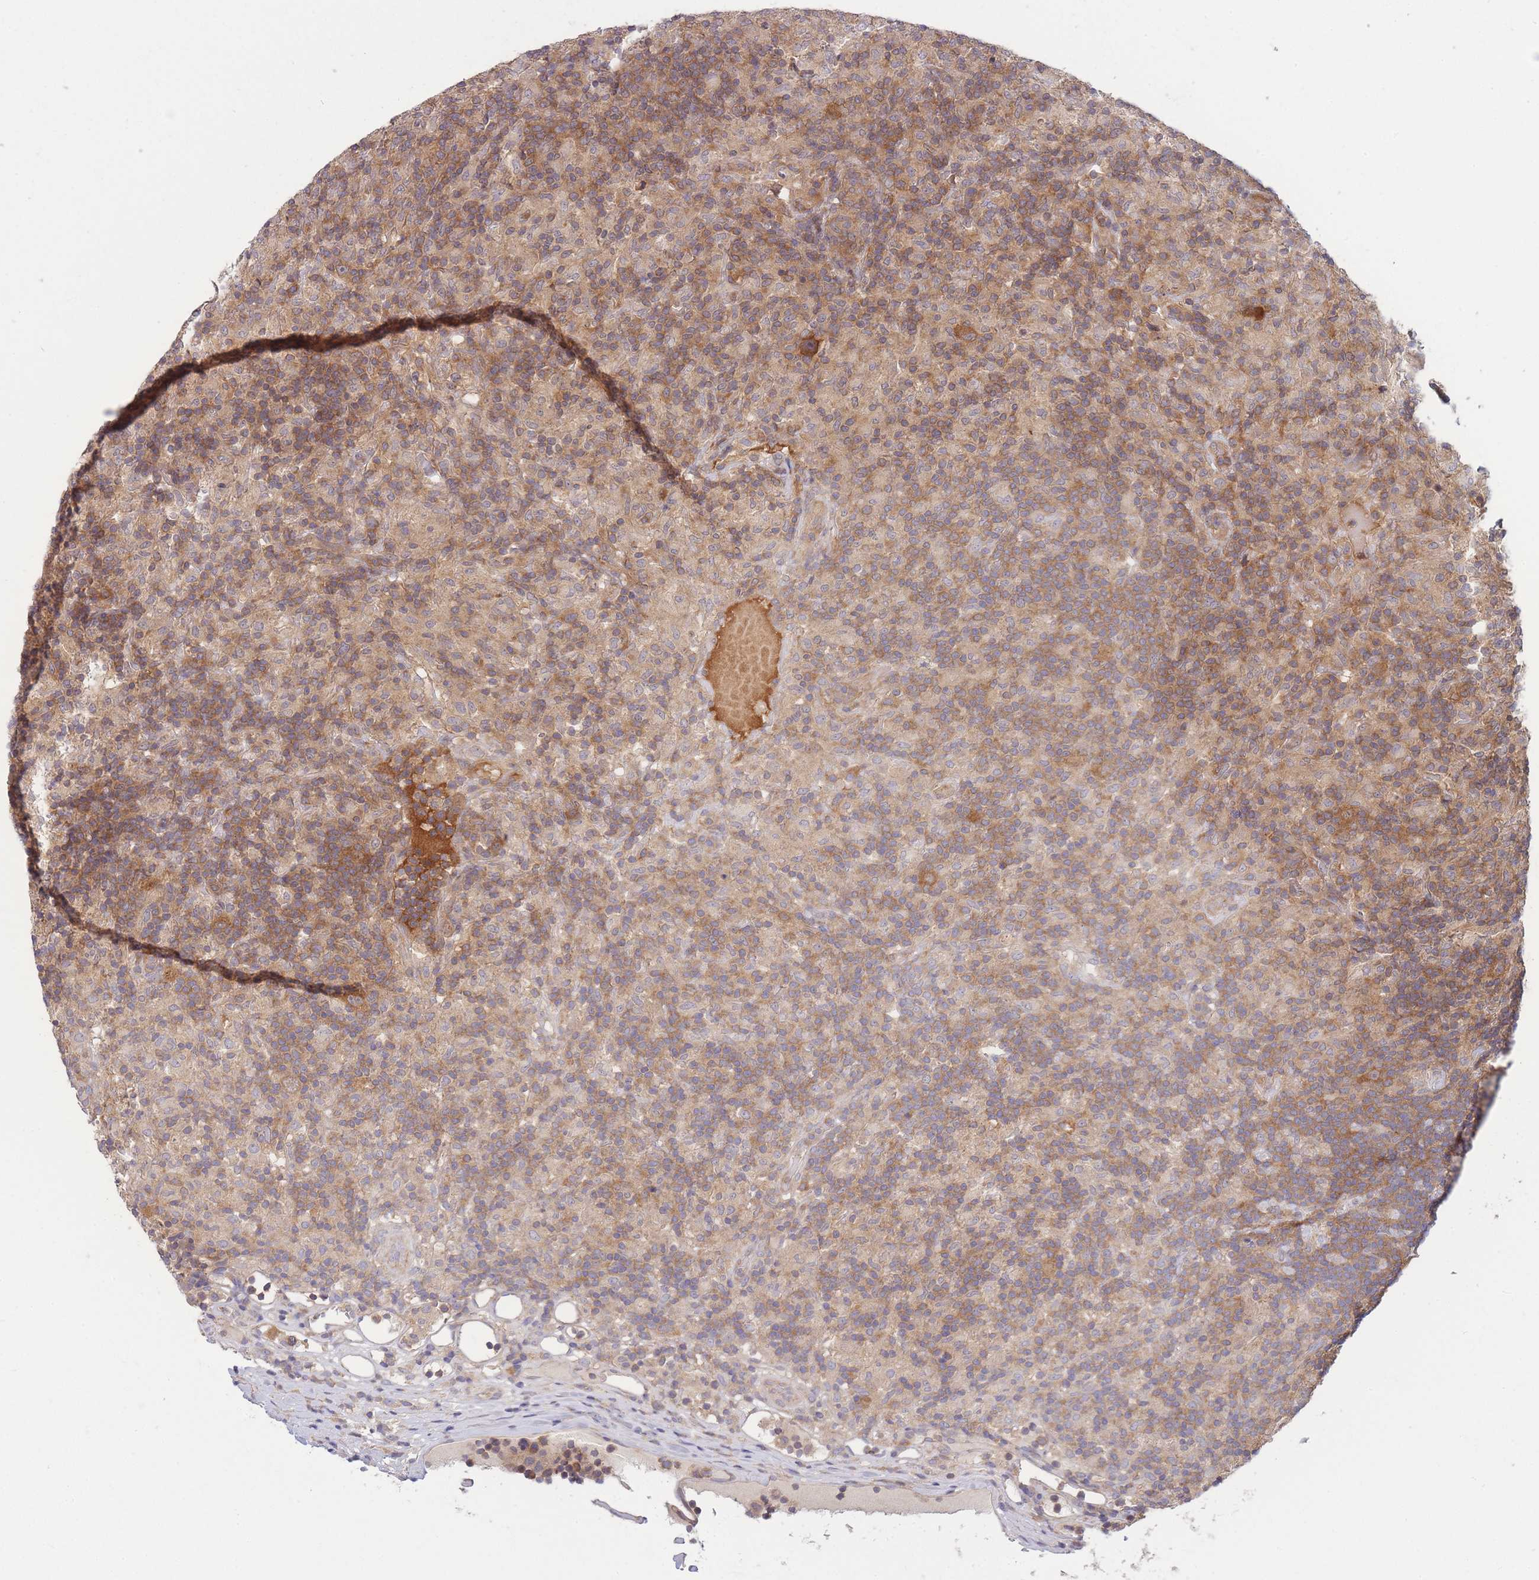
{"staining": {"intensity": "moderate", "quantity": ">75%", "location": "cytoplasmic/membranous"}, "tissue": "lymphoma", "cell_type": "Tumor cells", "image_type": "cancer", "snomed": [{"axis": "morphology", "description": "Hodgkin's disease, NOS"}, {"axis": "topography", "description": "Lymph node"}], "caption": "Hodgkin's disease tissue demonstrates moderate cytoplasmic/membranous positivity in approximately >75% of tumor cells, visualized by immunohistochemistry.", "gene": "PFDN6", "patient": {"sex": "male", "age": 70}}